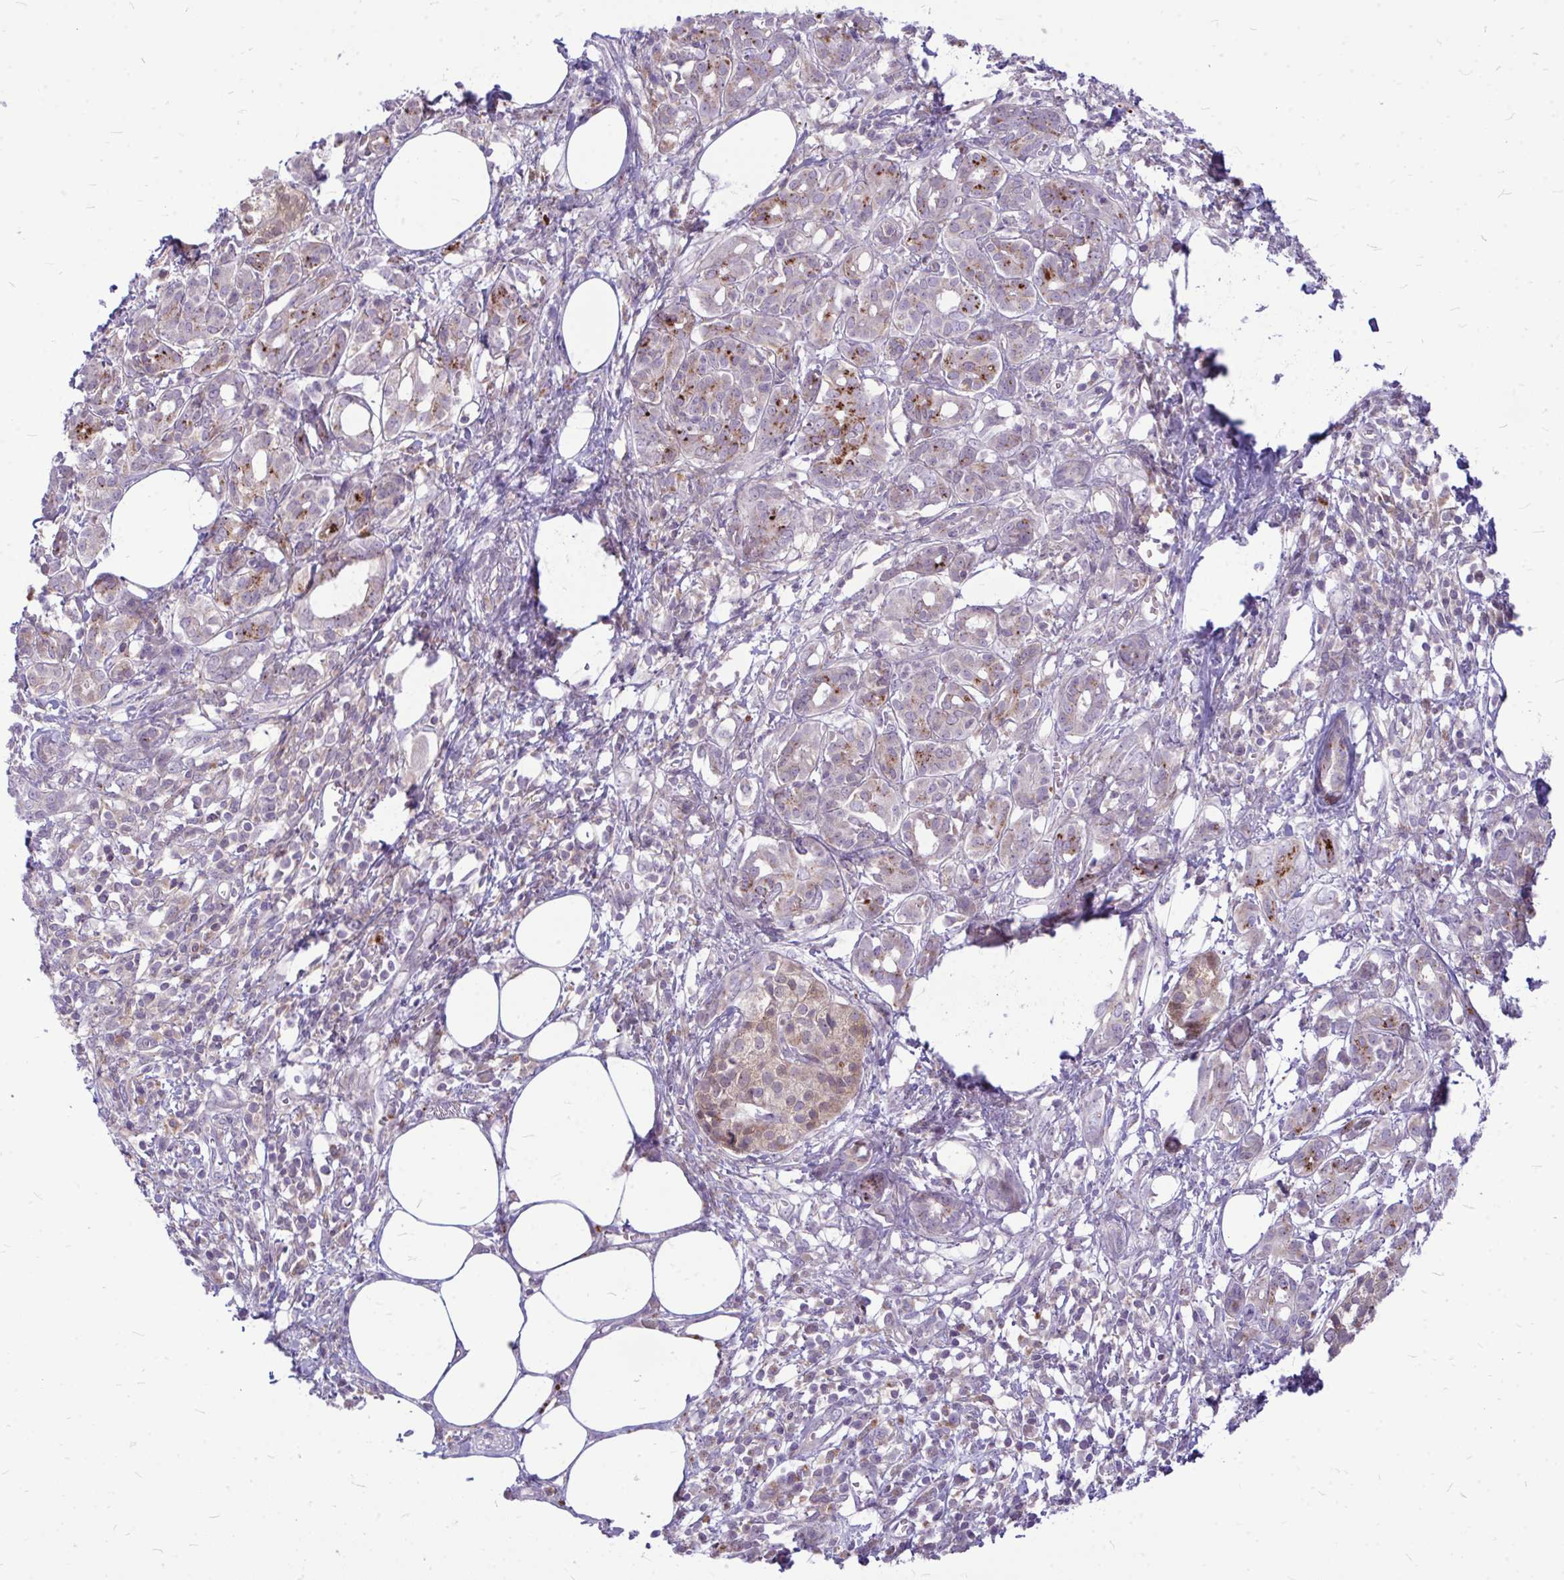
{"staining": {"intensity": "moderate", "quantity": "<25%", "location": "cytoplasmic/membranous"}, "tissue": "pancreatic cancer", "cell_type": "Tumor cells", "image_type": "cancer", "snomed": [{"axis": "morphology", "description": "Adenocarcinoma, NOS"}, {"axis": "topography", "description": "Pancreas"}], "caption": "Protein staining of pancreatic adenocarcinoma tissue exhibits moderate cytoplasmic/membranous positivity in about <25% of tumor cells.", "gene": "ZSCAN25", "patient": {"sex": "female", "age": 73}}